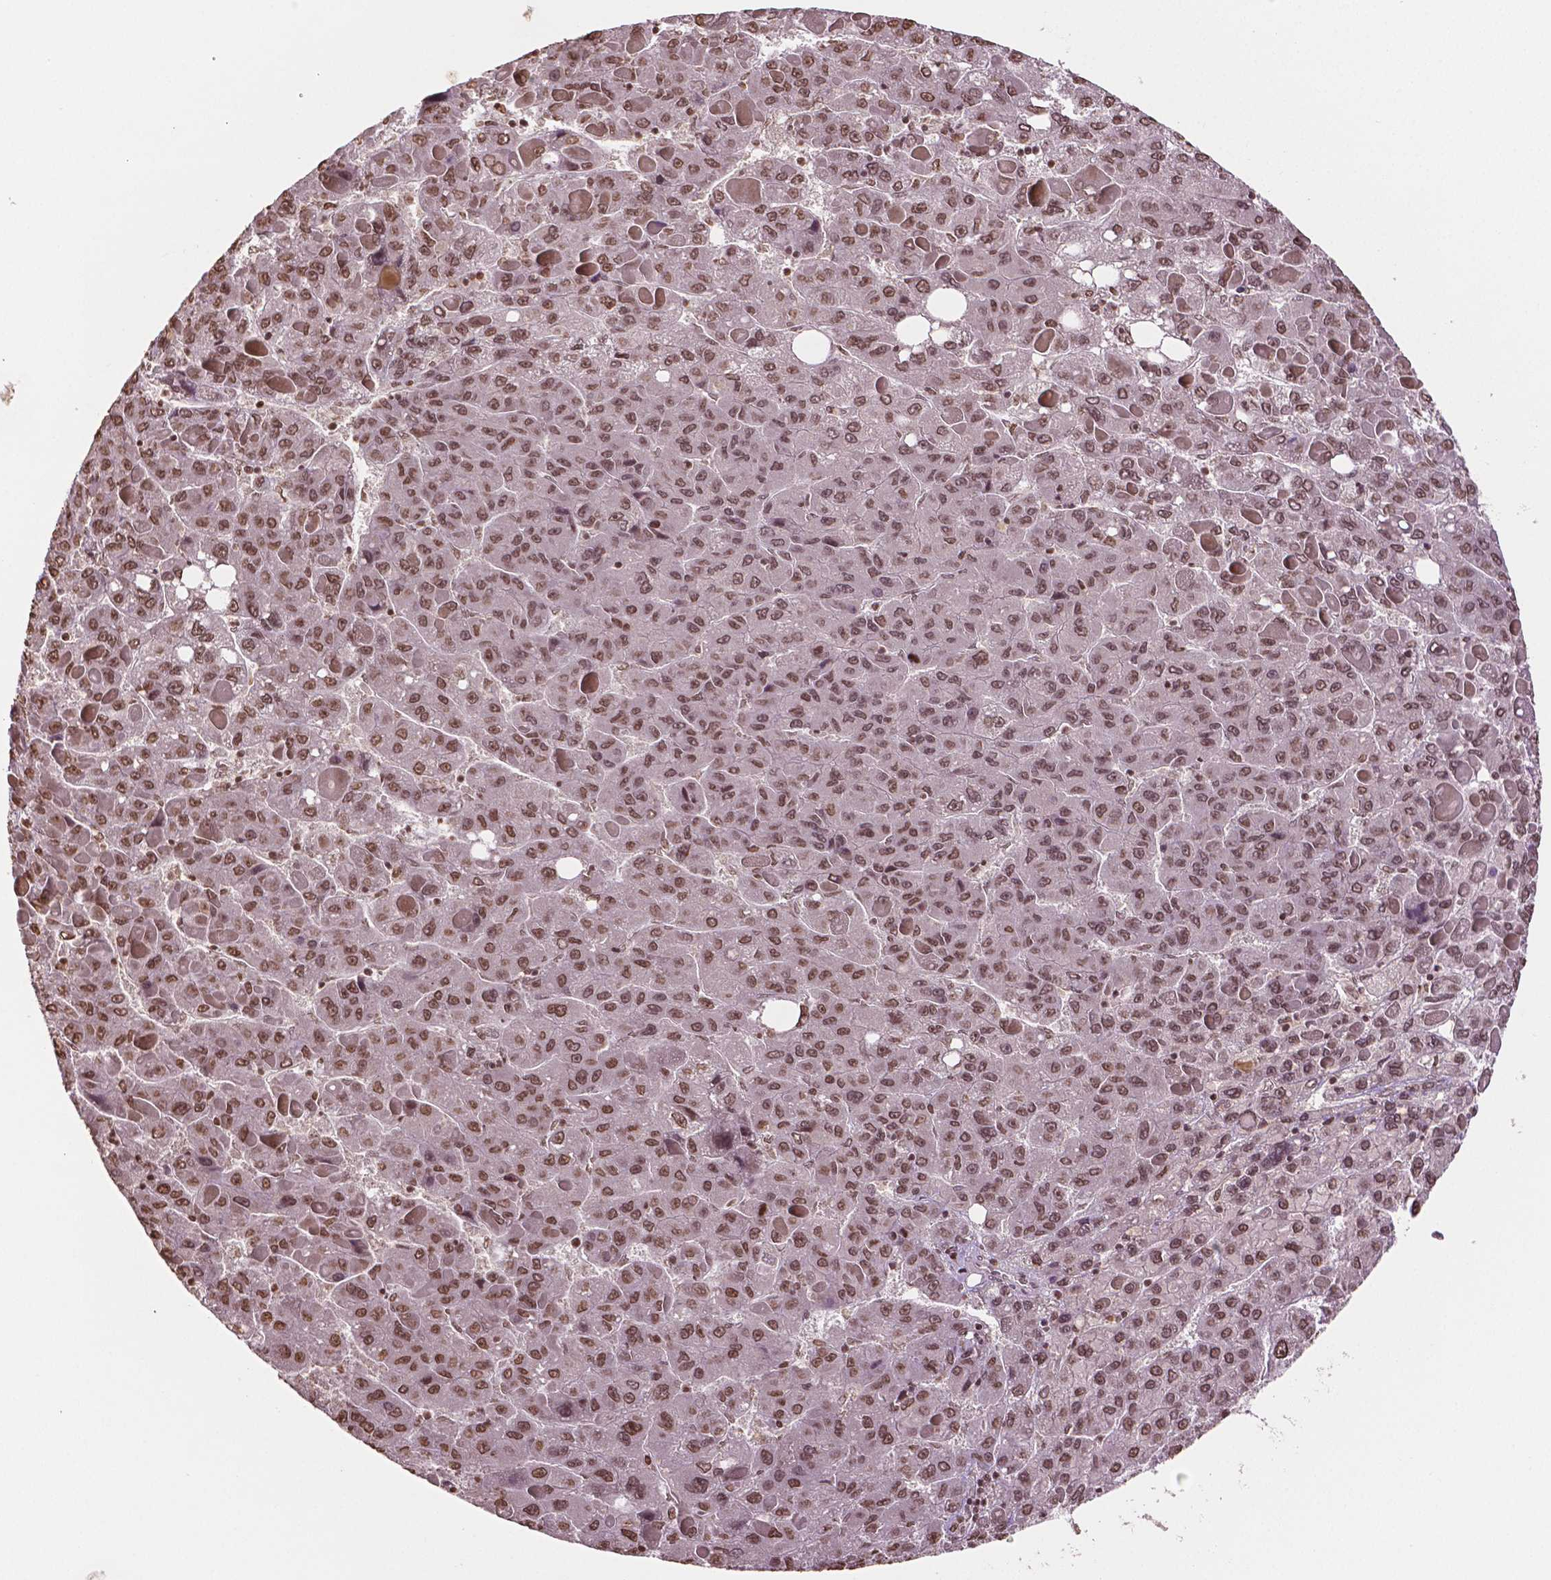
{"staining": {"intensity": "moderate", "quantity": ">75%", "location": "nuclear"}, "tissue": "liver cancer", "cell_type": "Tumor cells", "image_type": "cancer", "snomed": [{"axis": "morphology", "description": "Carcinoma, Hepatocellular, NOS"}, {"axis": "topography", "description": "Liver"}], "caption": "Tumor cells demonstrate moderate nuclear staining in about >75% of cells in liver cancer (hepatocellular carcinoma). Nuclei are stained in blue.", "gene": "DEK", "patient": {"sex": "female", "age": 82}}